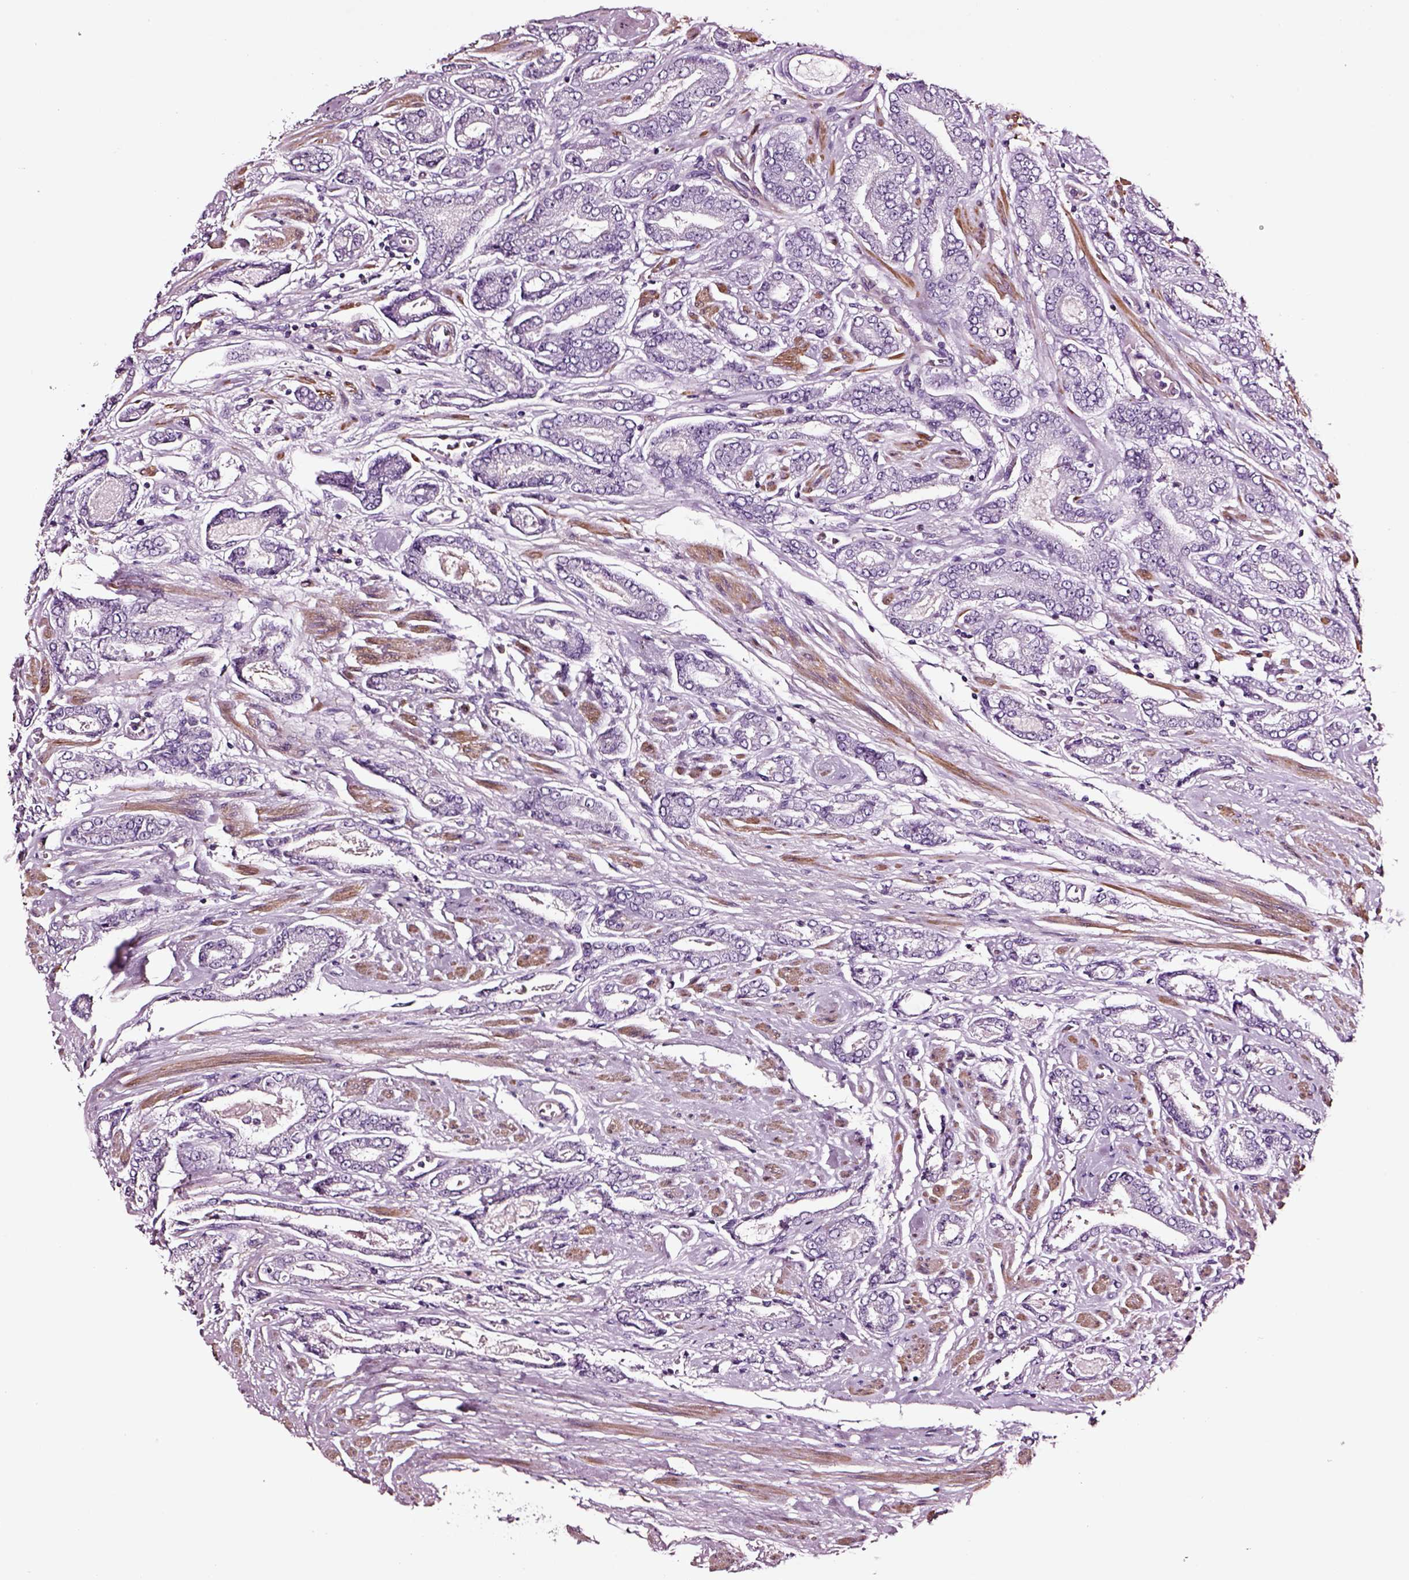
{"staining": {"intensity": "negative", "quantity": "none", "location": "none"}, "tissue": "prostate cancer", "cell_type": "Tumor cells", "image_type": "cancer", "snomed": [{"axis": "morphology", "description": "Adenocarcinoma, NOS"}, {"axis": "topography", "description": "Prostate"}], "caption": "Prostate cancer was stained to show a protein in brown. There is no significant expression in tumor cells.", "gene": "SOX10", "patient": {"sex": "male", "age": 64}}